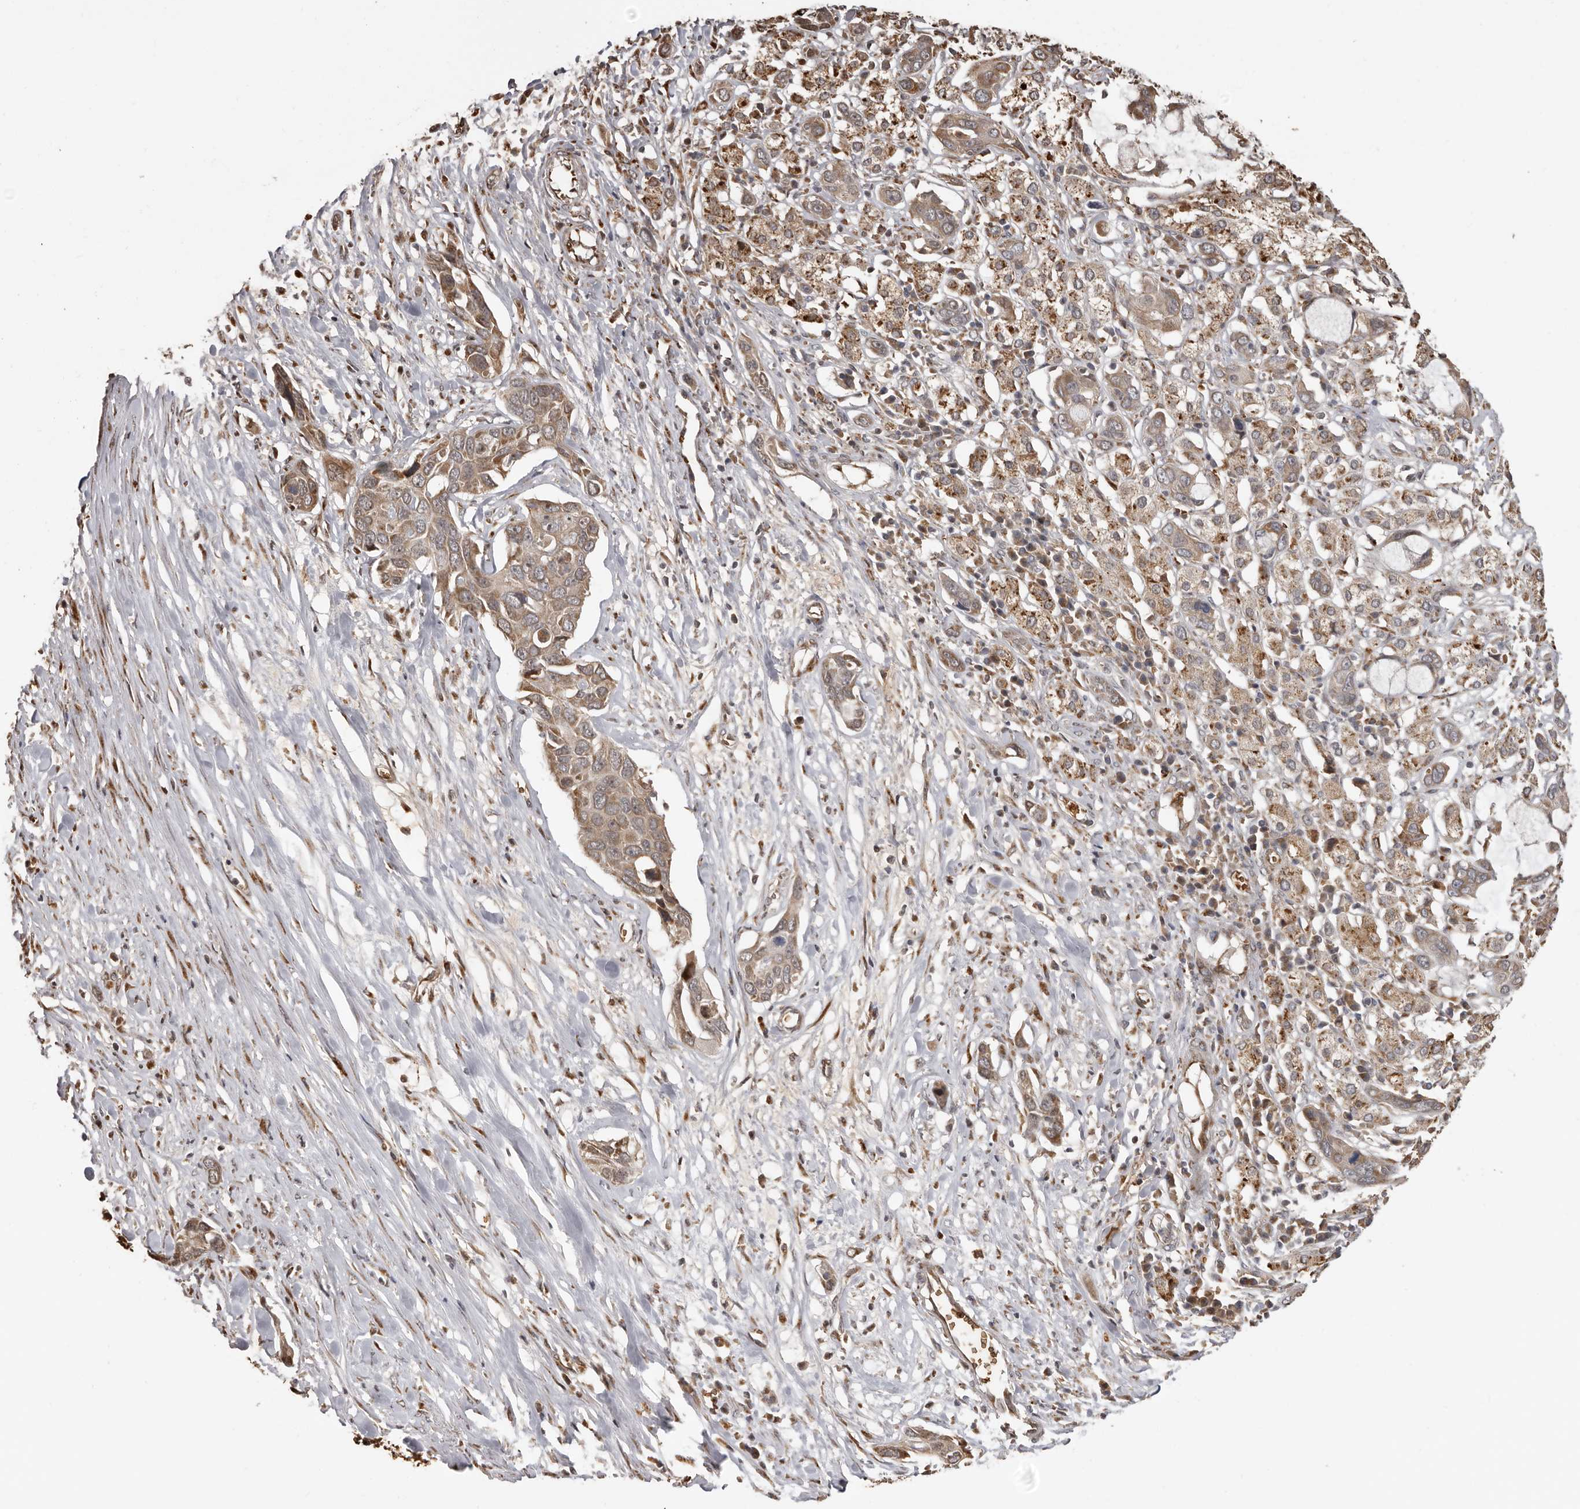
{"staining": {"intensity": "moderate", "quantity": ">75%", "location": "cytoplasmic/membranous"}, "tissue": "pancreatic cancer", "cell_type": "Tumor cells", "image_type": "cancer", "snomed": [{"axis": "morphology", "description": "Adenocarcinoma, NOS"}, {"axis": "topography", "description": "Pancreas"}], "caption": "Protein staining of pancreatic cancer tissue shows moderate cytoplasmic/membranous staining in about >75% of tumor cells.", "gene": "ENTREP1", "patient": {"sex": "female", "age": 60}}